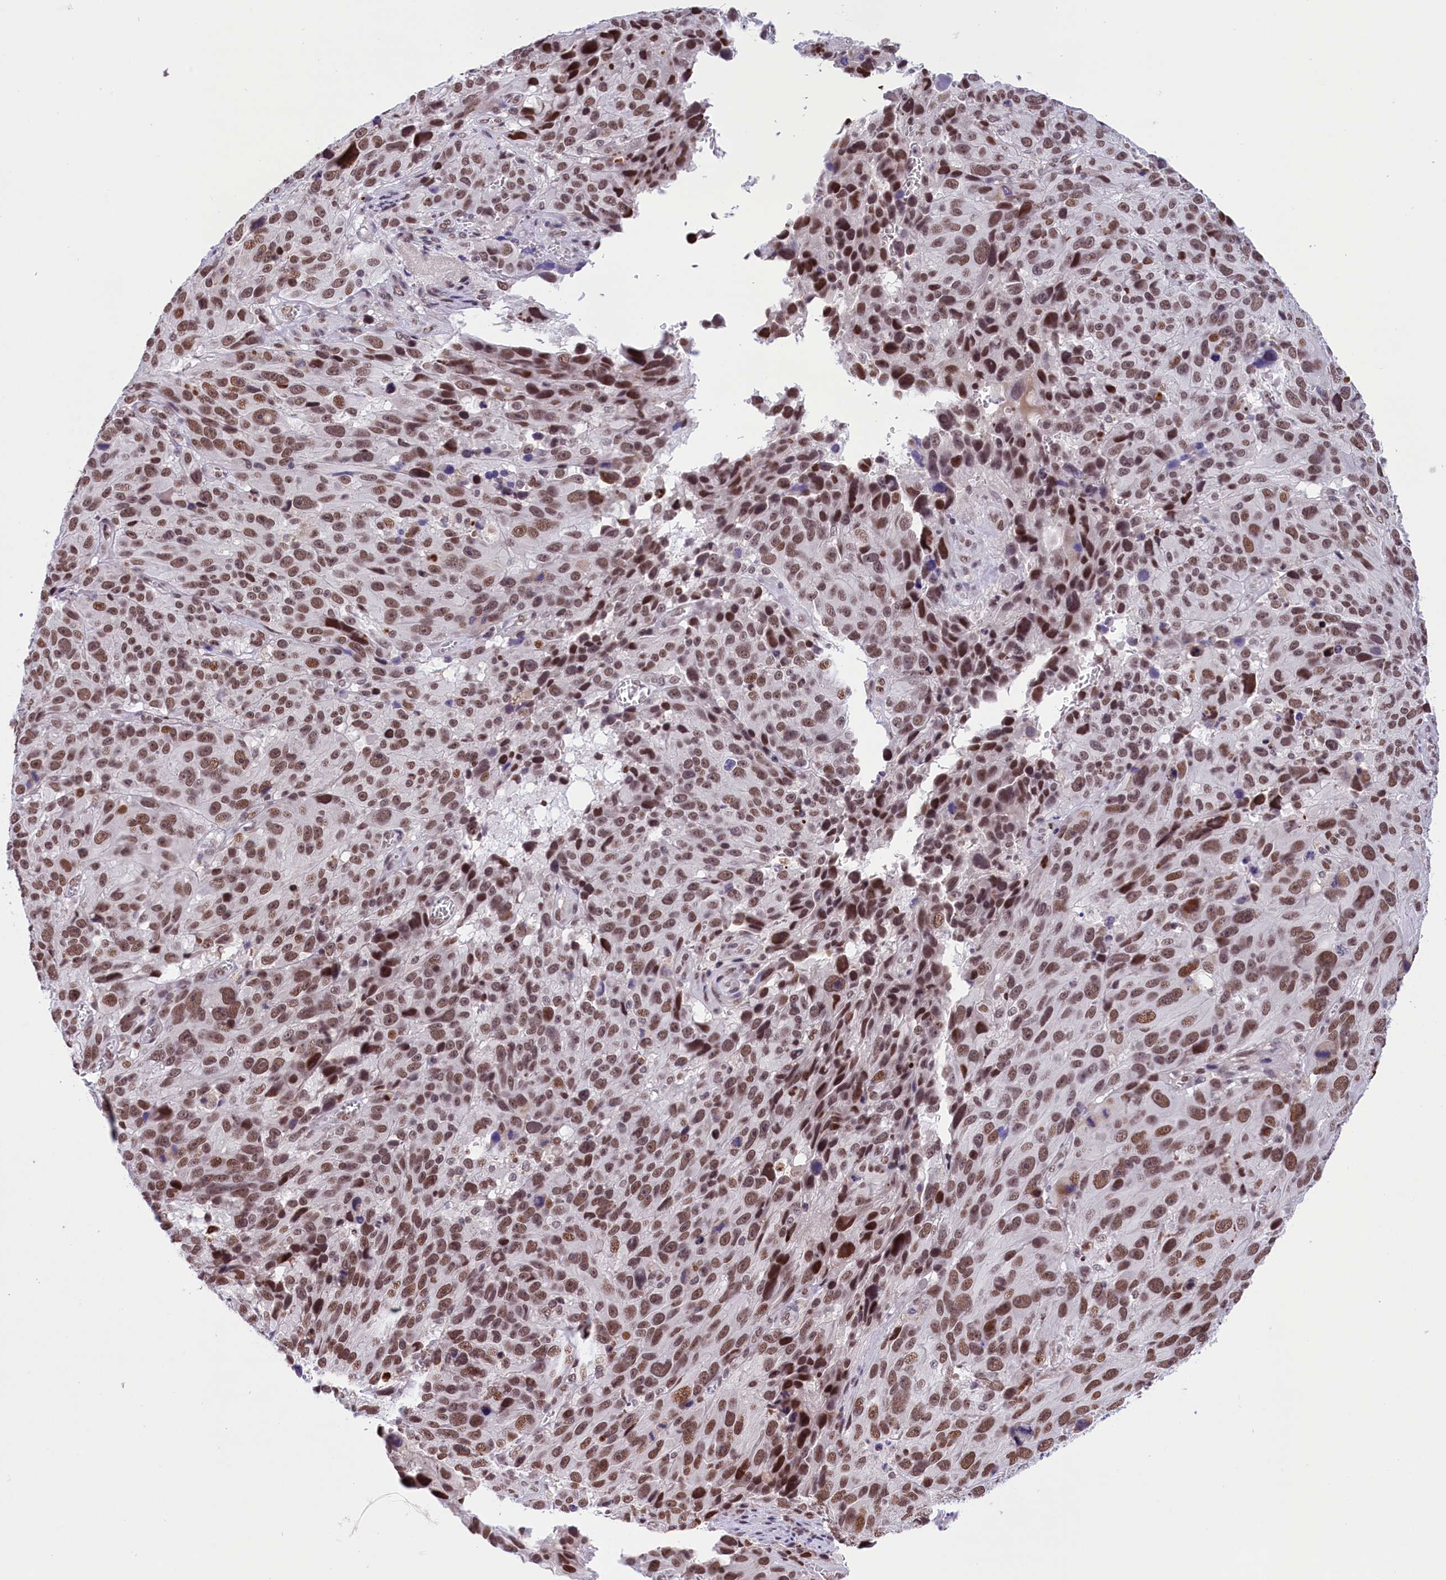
{"staining": {"intensity": "moderate", "quantity": ">75%", "location": "nuclear"}, "tissue": "melanoma", "cell_type": "Tumor cells", "image_type": "cancer", "snomed": [{"axis": "morphology", "description": "Malignant melanoma, NOS"}, {"axis": "topography", "description": "Skin"}], "caption": "Tumor cells exhibit medium levels of moderate nuclear staining in about >75% of cells in human malignant melanoma.", "gene": "CDYL2", "patient": {"sex": "male", "age": 84}}